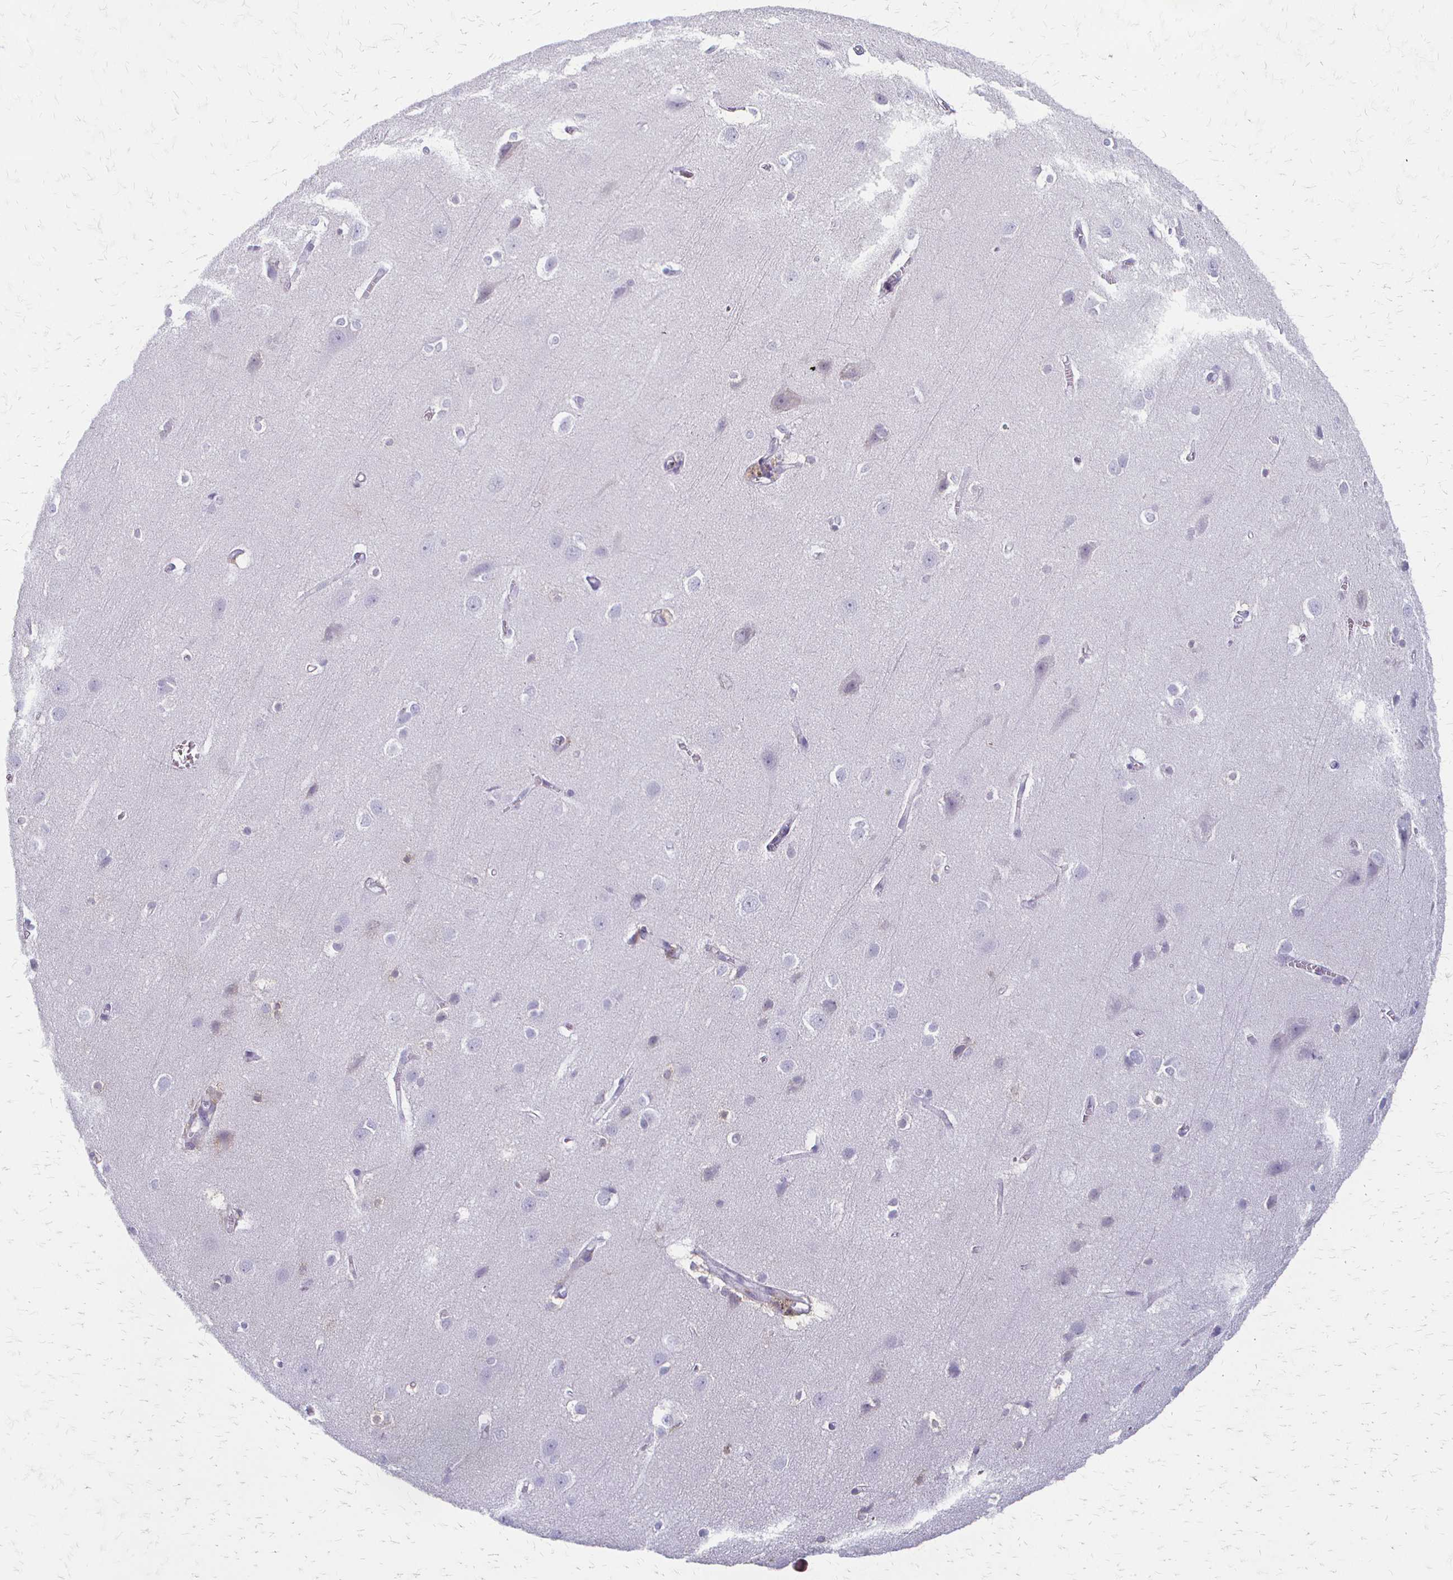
{"staining": {"intensity": "negative", "quantity": "none", "location": "none"}, "tissue": "cerebral cortex", "cell_type": "Endothelial cells", "image_type": "normal", "snomed": [{"axis": "morphology", "description": "Normal tissue, NOS"}, {"axis": "topography", "description": "Cerebral cortex"}], "caption": "This is an immunohistochemistry histopathology image of normal human cerebral cortex. There is no expression in endothelial cells.", "gene": "ACP5", "patient": {"sex": "male", "age": 37}}